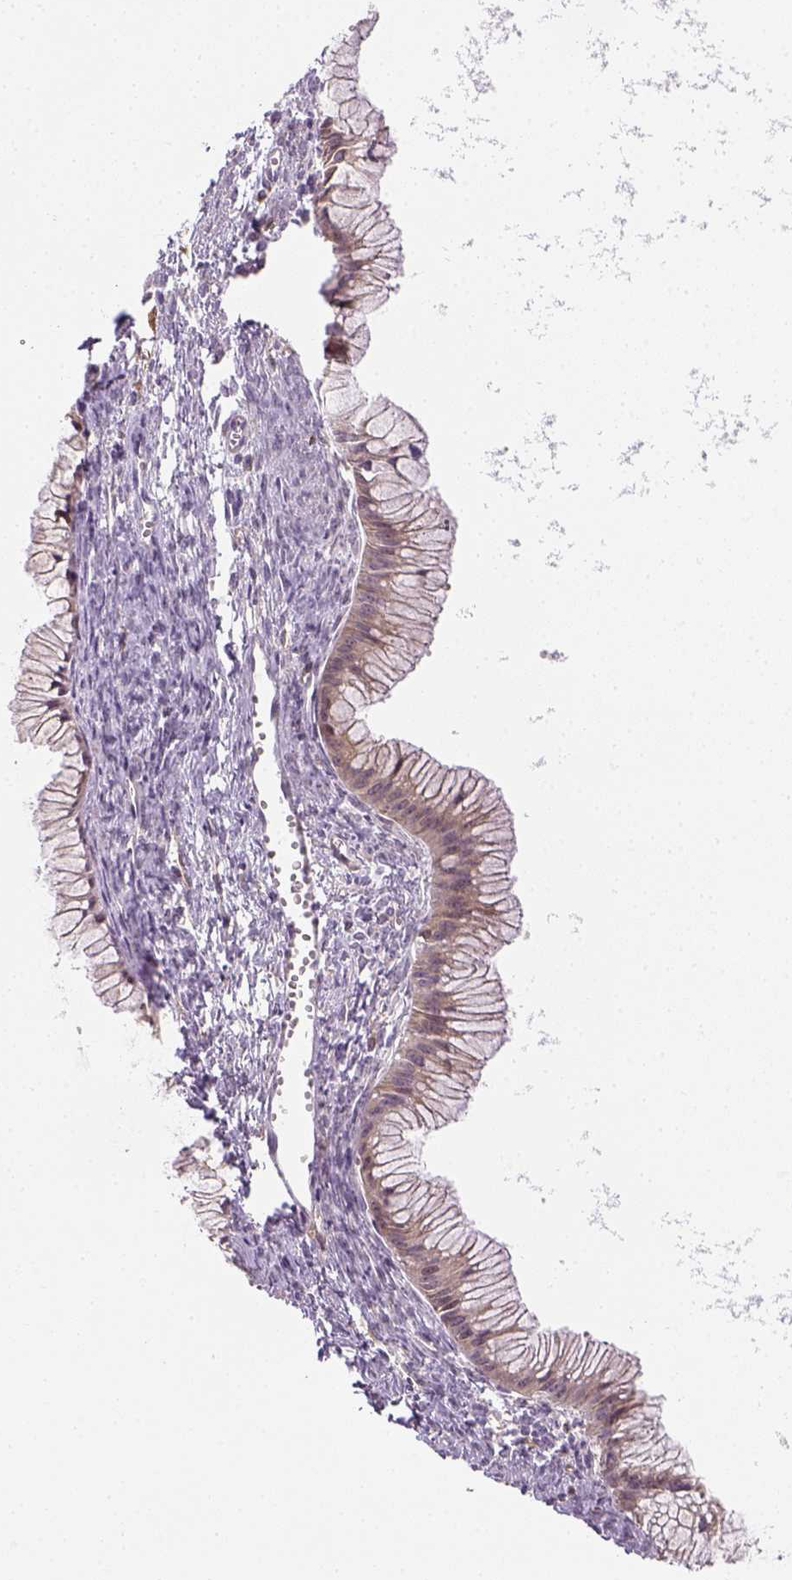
{"staining": {"intensity": "moderate", "quantity": ">75%", "location": "cytoplasmic/membranous"}, "tissue": "ovarian cancer", "cell_type": "Tumor cells", "image_type": "cancer", "snomed": [{"axis": "morphology", "description": "Cystadenocarcinoma, mucinous, NOS"}, {"axis": "topography", "description": "Ovary"}], "caption": "Approximately >75% of tumor cells in mucinous cystadenocarcinoma (ovarian) display moderate cytoplasmic/membranous protein positivity as visualized by brown immunohistochemical staining.", "gene": "CACNB1", "patient": {"sex": "female", "age": 41}}